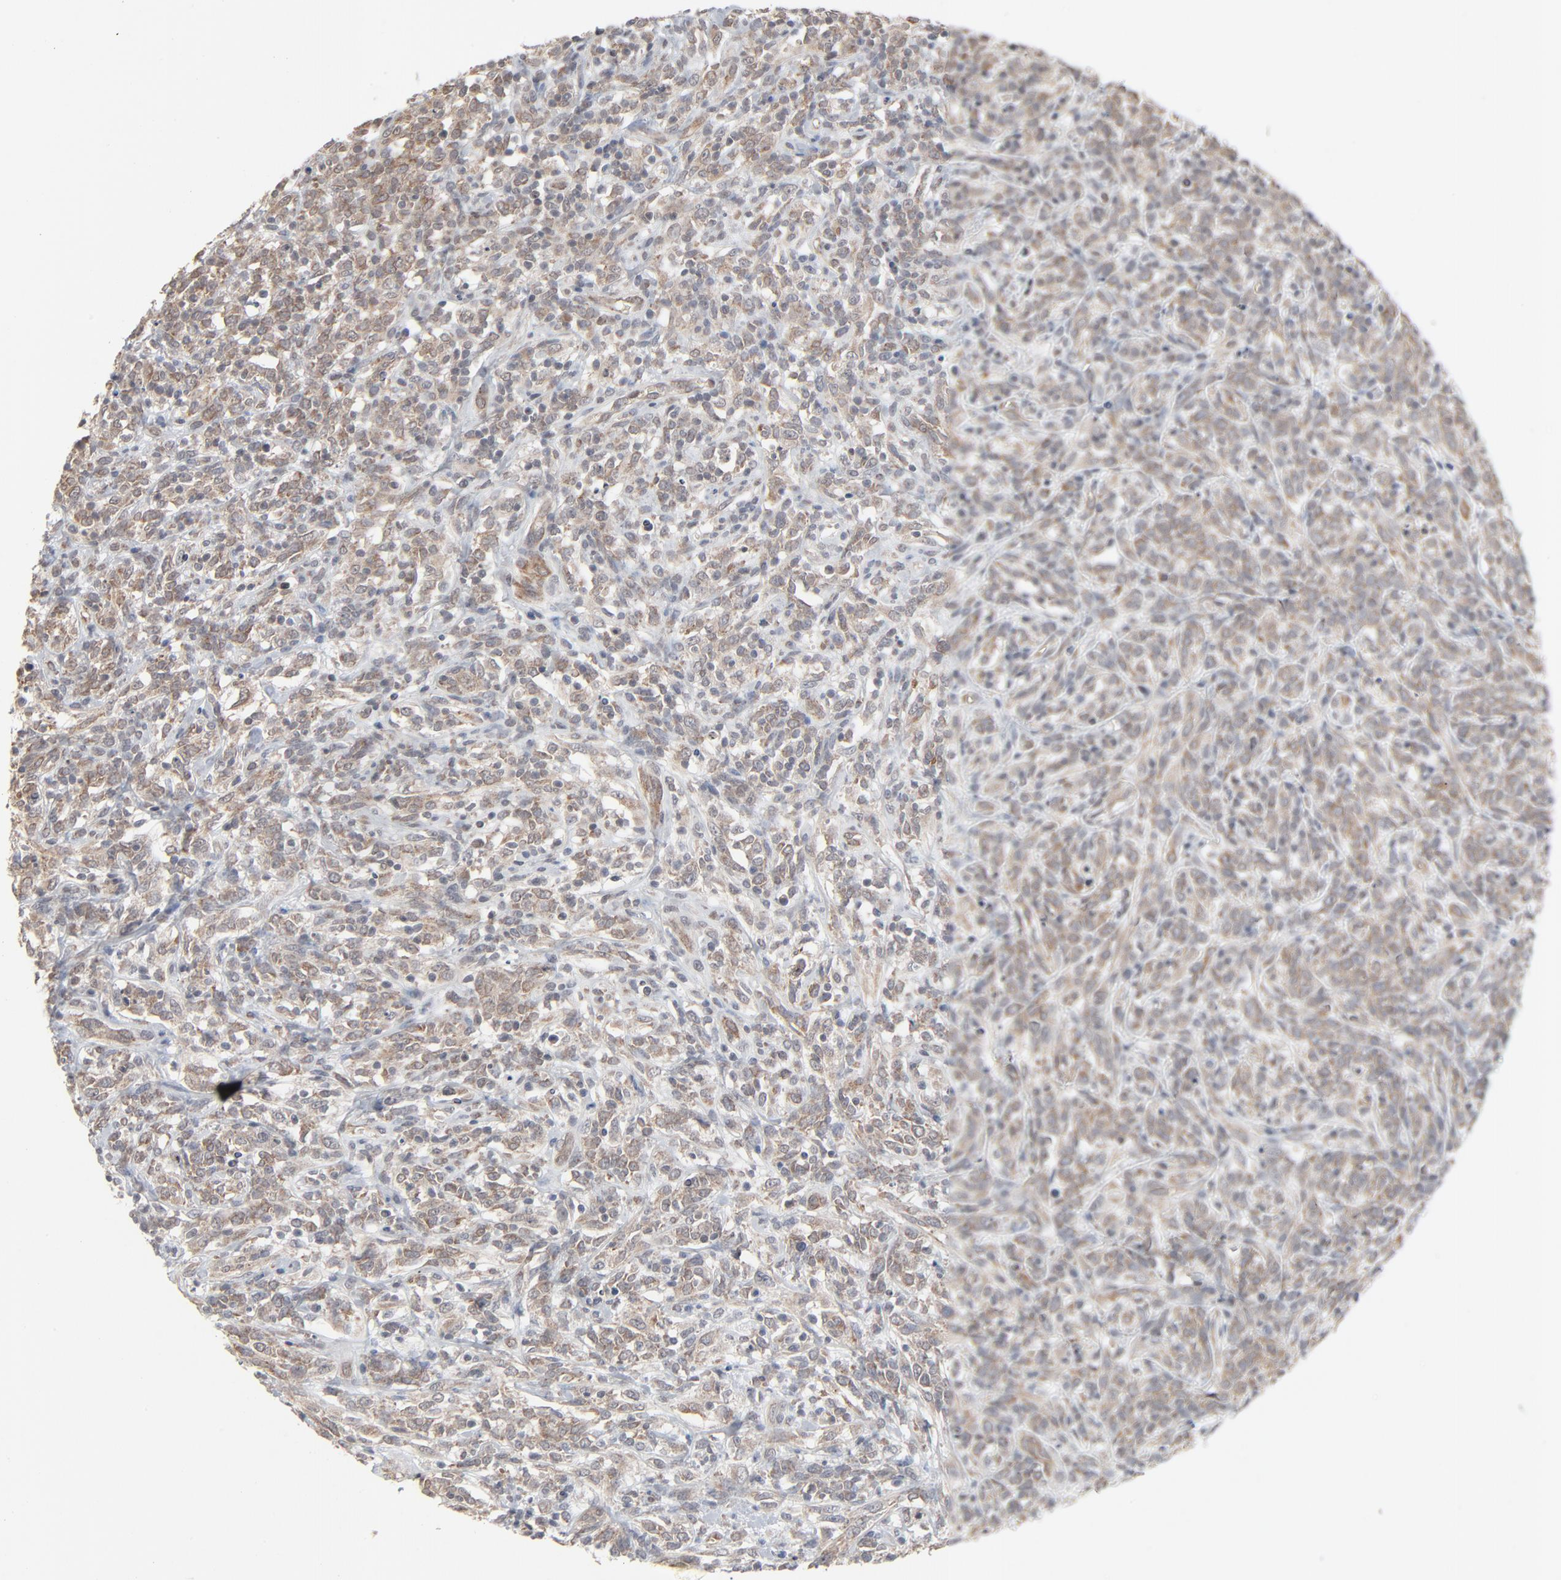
{"staining": {"intensity": "weak", "quantity": ">75%", "location": "cytoplasmic/membranous"}, "tissue": "lymphoma", "cell_type": "Tumor cells", "image_type": "cancer", "snomed": [{"axis": "morphology", "description": "Malignant lymphoma, non-Hodgkin's type, High grade"}, {"axis": "topography", "description": "Lymph node"}], "caption": "The image reveals staining of lymphoma, revealing weak cytoplasmic/membranous protein positivity (brown color) within tumor cells.", "gene": "ITPR3", "patient": {"sex": "female", "age": 73}}